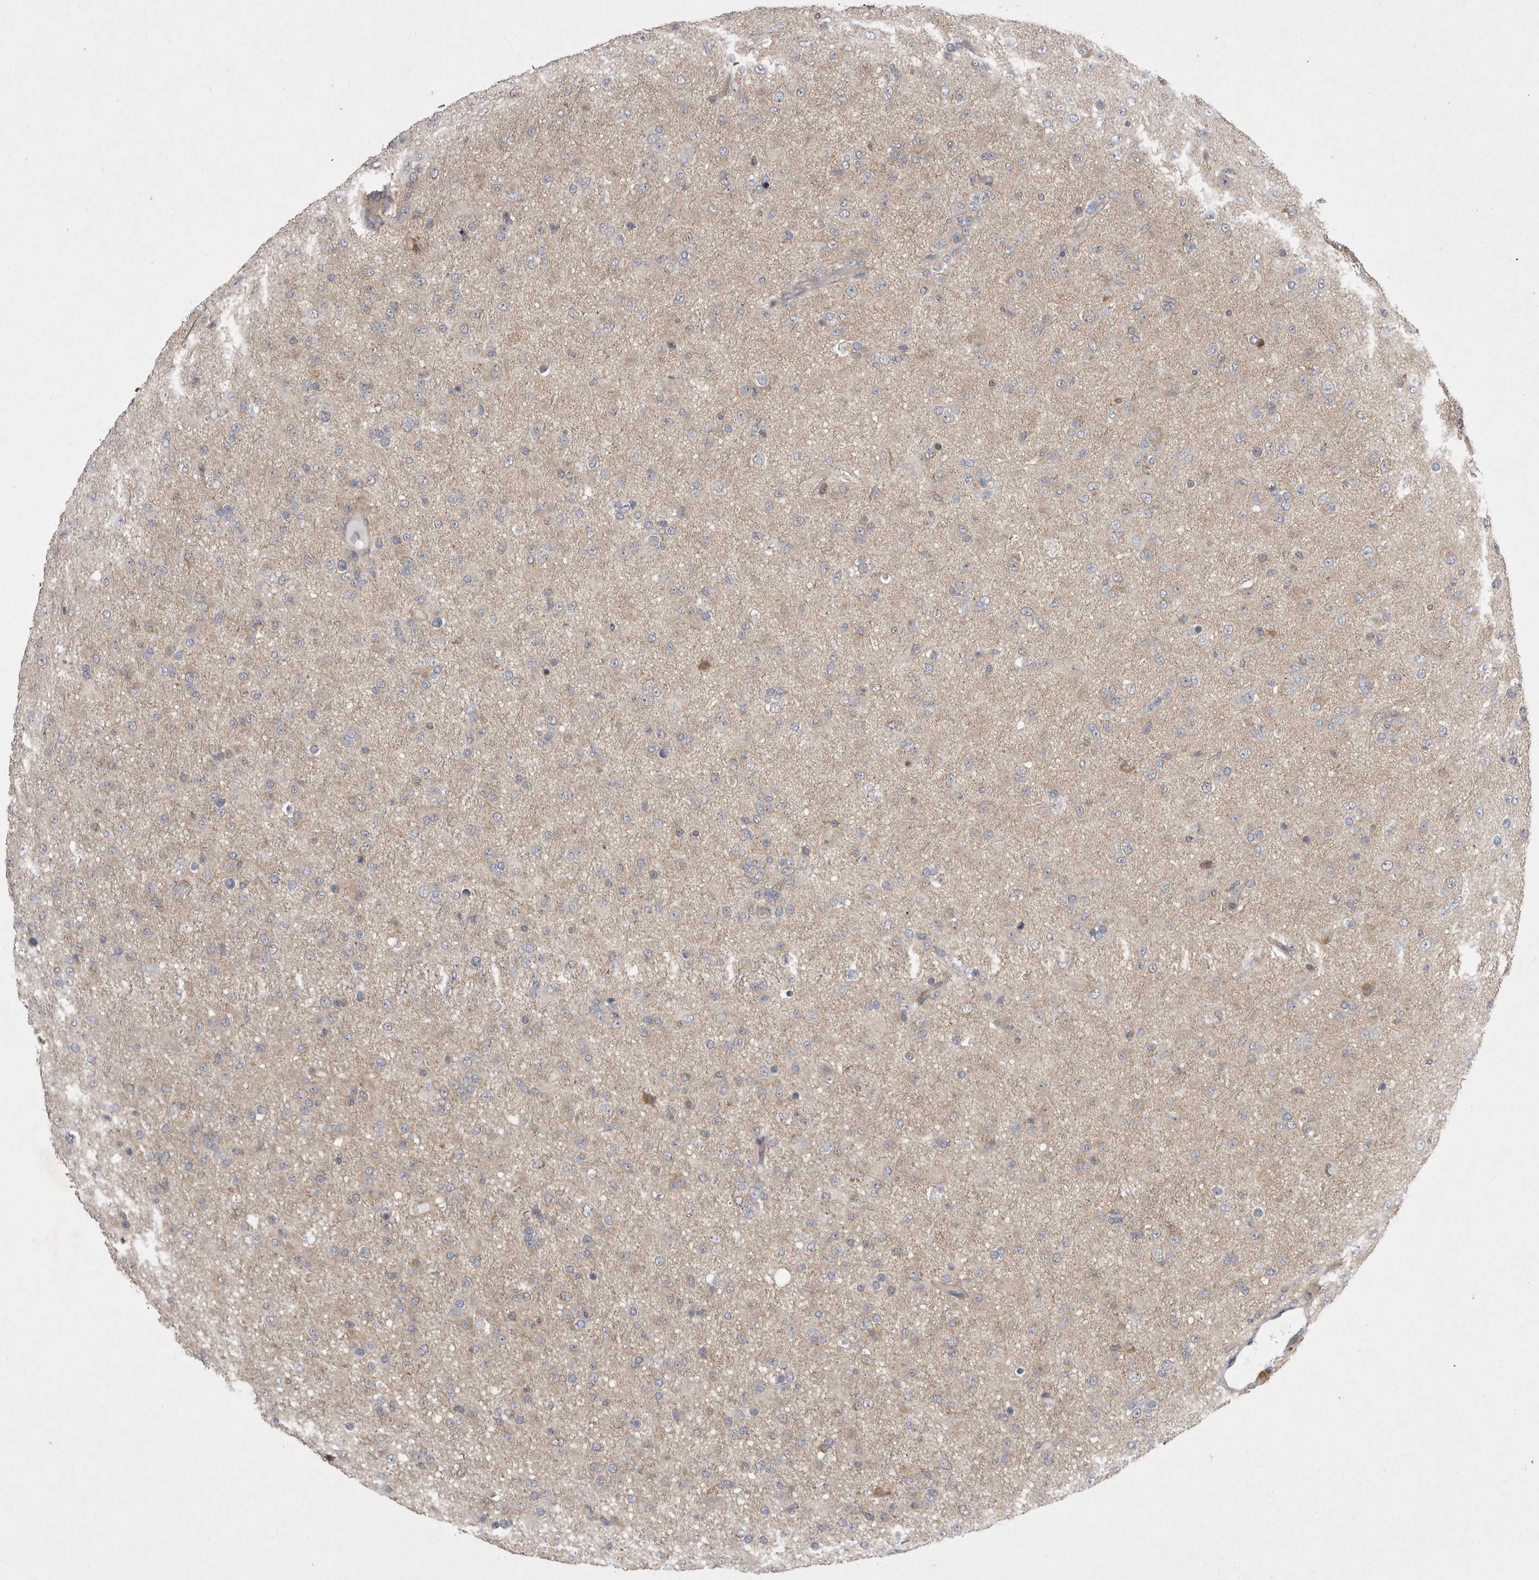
{"staining": {"intensity": "negative", "quantity": "none", "location": "none"}, "tissue": "glioma", "cell_type": "Tumor cells", "image_type": "cancer", "snomed": [{"axis": "morphology", "description": "Glioma, malignant, Low grade"}, {"axis": "topography", "description": "Brain"}], "caption": "Immunohistochemical staining of malignant glioma (low-grade) reveals no significant positivity in tumor cells.", "gene": "TSPOAP1", "patient": {"sex": "male", "age": 65}}